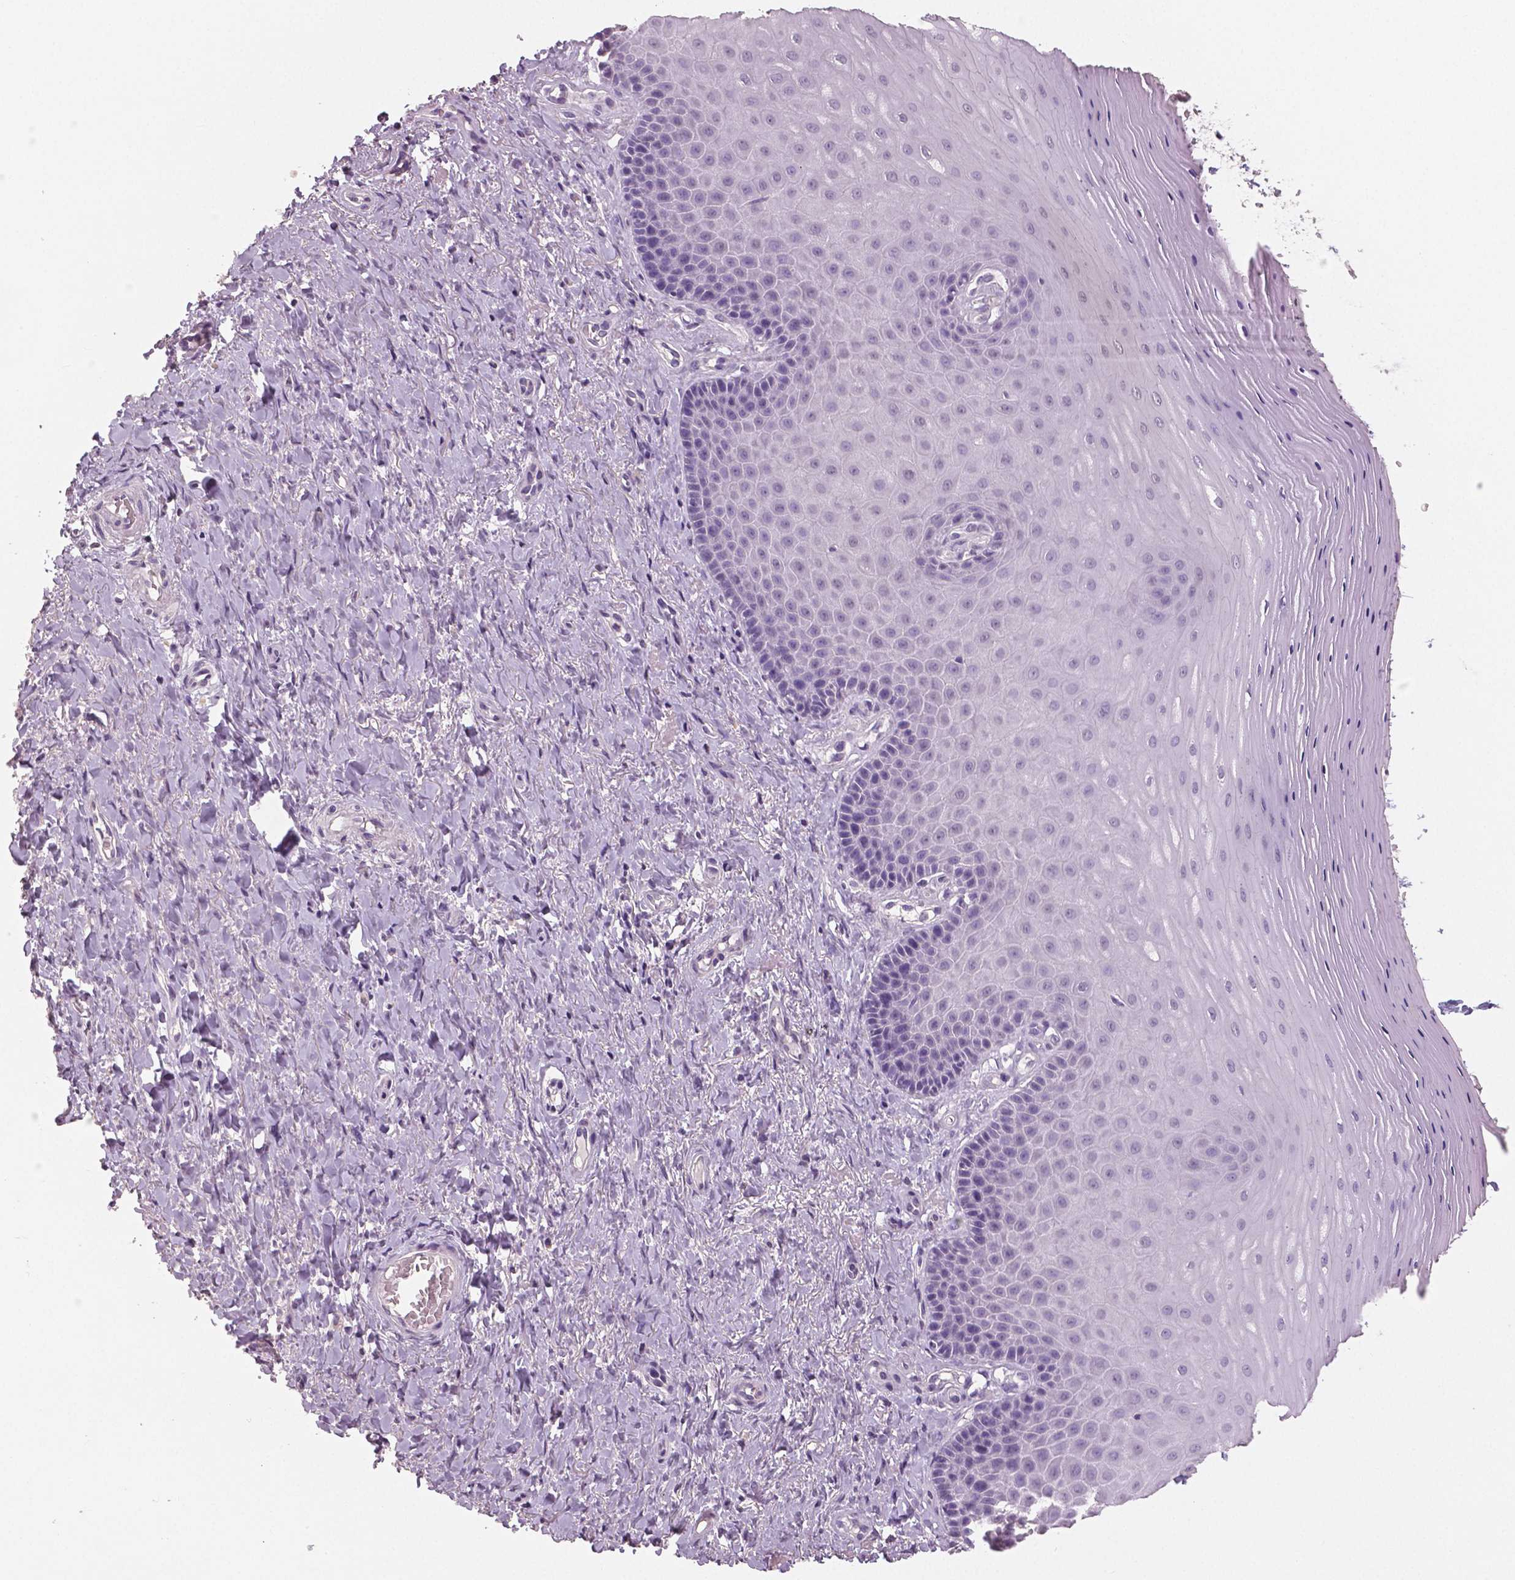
{"staining": {"intensity": "negative", "quantity": "none", "location": "none"}, "tissue": "vagina", "cell_type": "Squamous epithelial cells", "image_type": "normal", "snomed": [{"axis": "morphology", "description": "Normal tissue, NOS"}, {"axis": "topography", "description": "Vagina"}], "caption": "High magnification brightfield microscopy of benign vagina stained with DAB (3,3'-diaminobenzidine) (brown) and counterstained with hematoxylin (blue): squamous epithelial cells show no significant positivity. (Stains: DAB immunohistochemistry (IHC) with hematoxylin counter stain, Microscopy: brightfield microscopy at high magnification).", "gene": "NECAB1", "patient": {"sex": "female", "age": 83}}